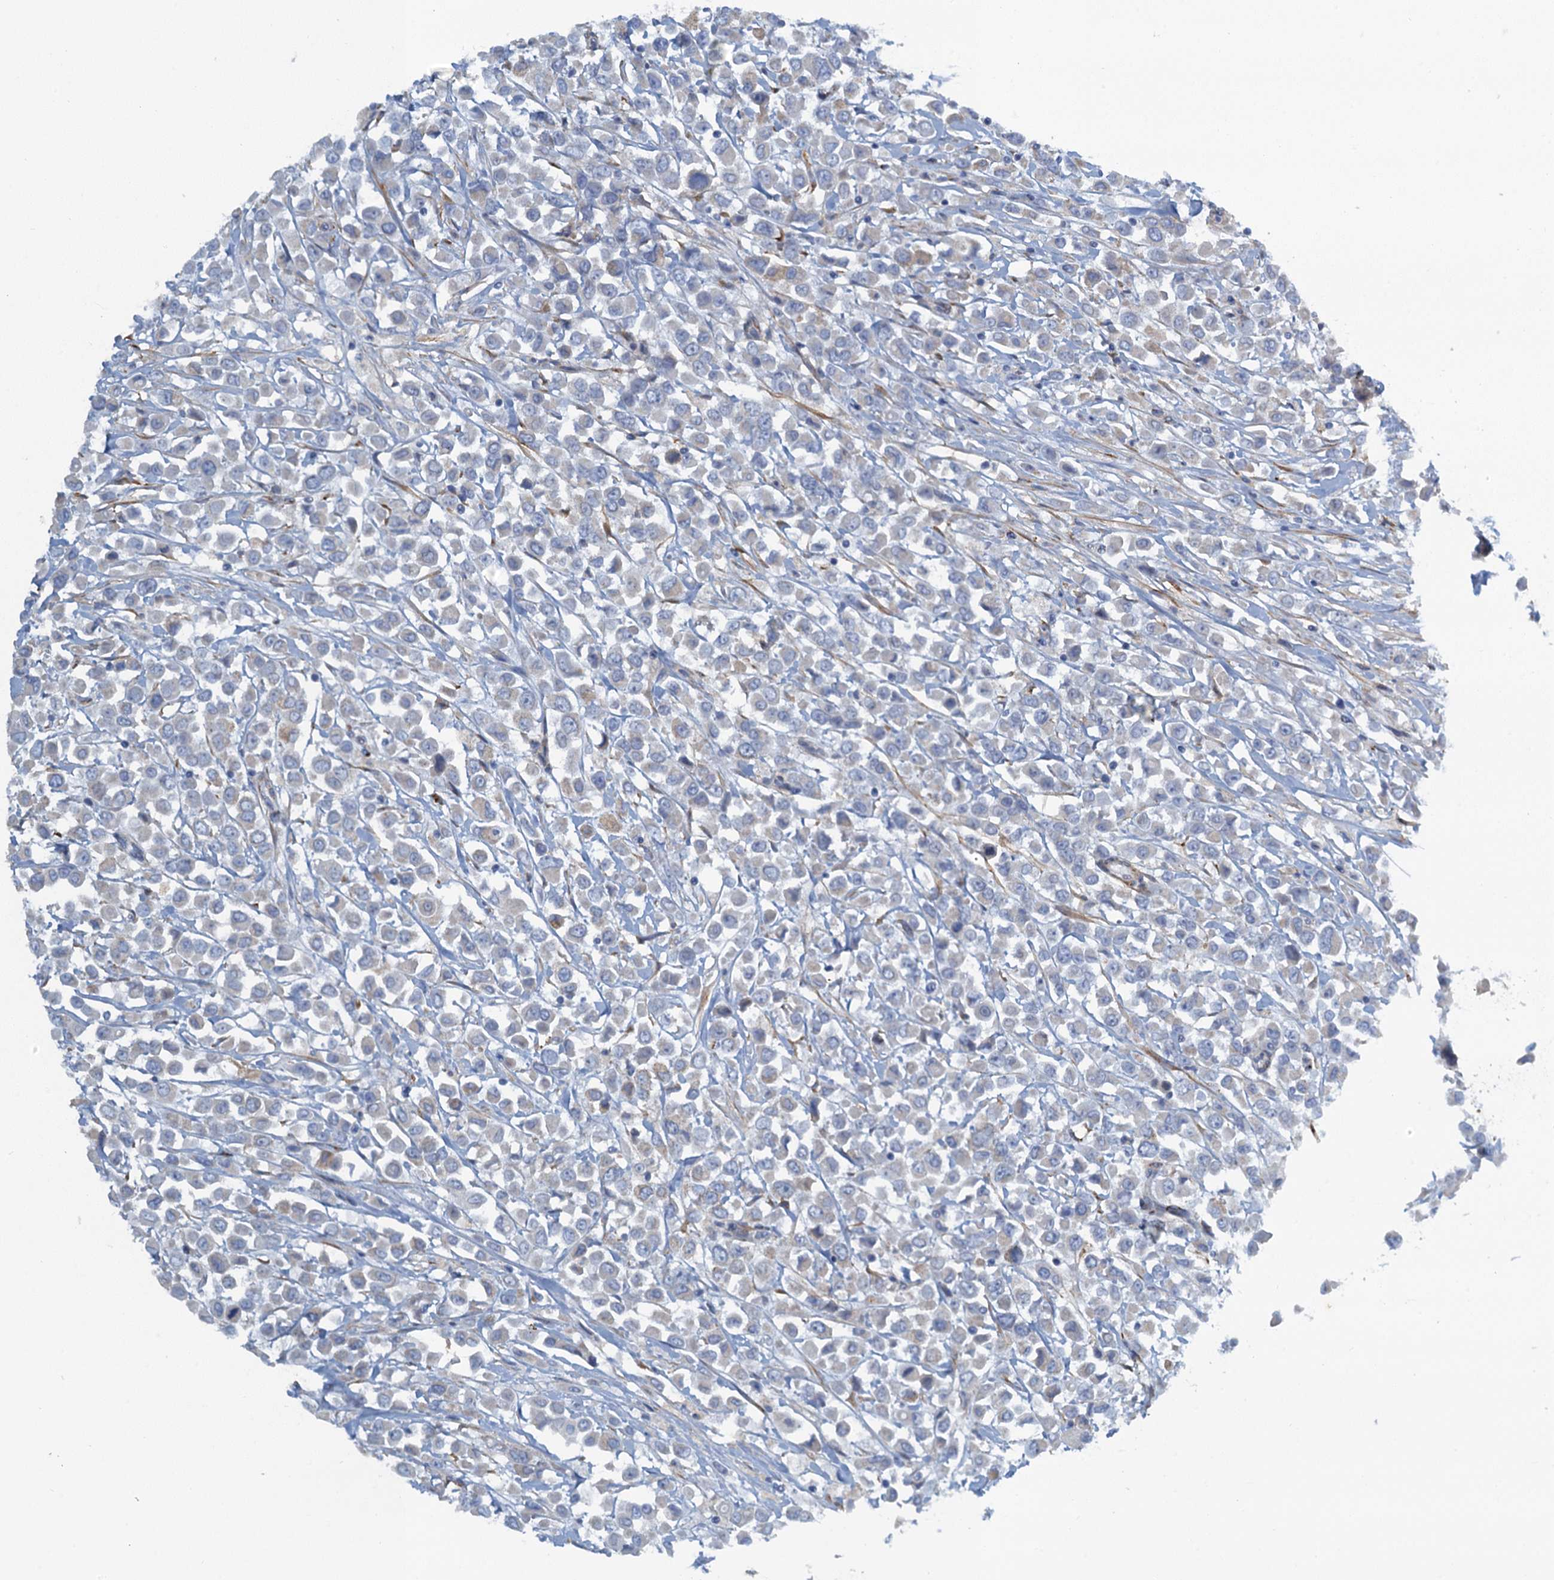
{"staining": {"intensity": "negative", "quantity": "none", "location": "none"}, "tissue": "breast cancer", "cell_type": "Tumor cells", "image_type": "cancer", "snomed": [{"axis": "morphology", "description": "Duct carcinoma"}, {"axis": "topography", "description": "Breast"}], "caption": "High magnification brightfield microscopy of breast cancer stained with DAB (3,3'-diaminobenzidine) (brown) and counterstained with hematoxylin (blue): tumor cells show no significant expression.", "gene": "POGLUT3", "patient": {"sex": "female", "age": 61}}